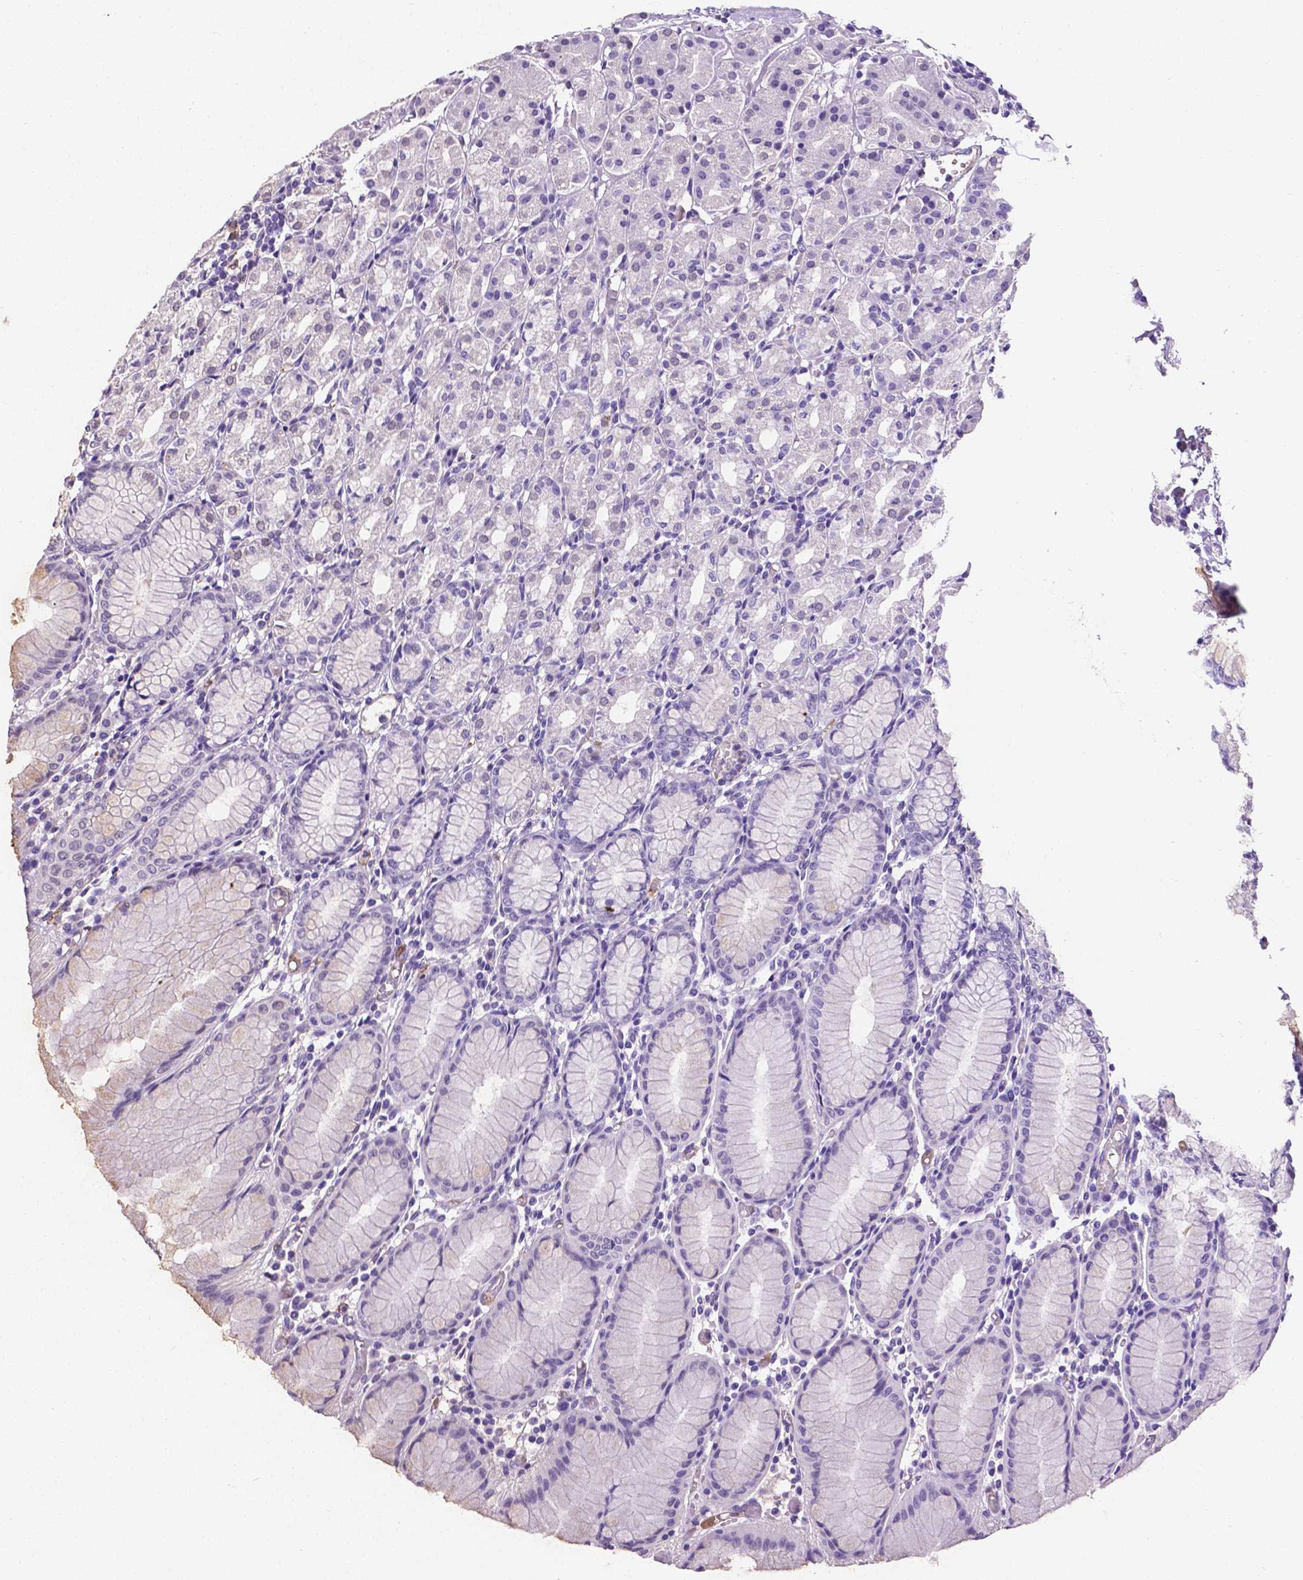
{"staining": {"intensity": "negative", "quantity": "none", "location": "none"}, "tissue": "stomach", "cell_type": "Glandular cells", "image_type": "normal", "snomed": [{"axis": "morphology", "description": "Normal tissue, NOS"}, {"axis": "topography", "description": "Stomach"}], "caption": "Stomach stained for a protein using immunohistochemistry exhibits no positivity glandular cells.", "gene": "APOE", "patient": {"sex": "female", "age": 57}}